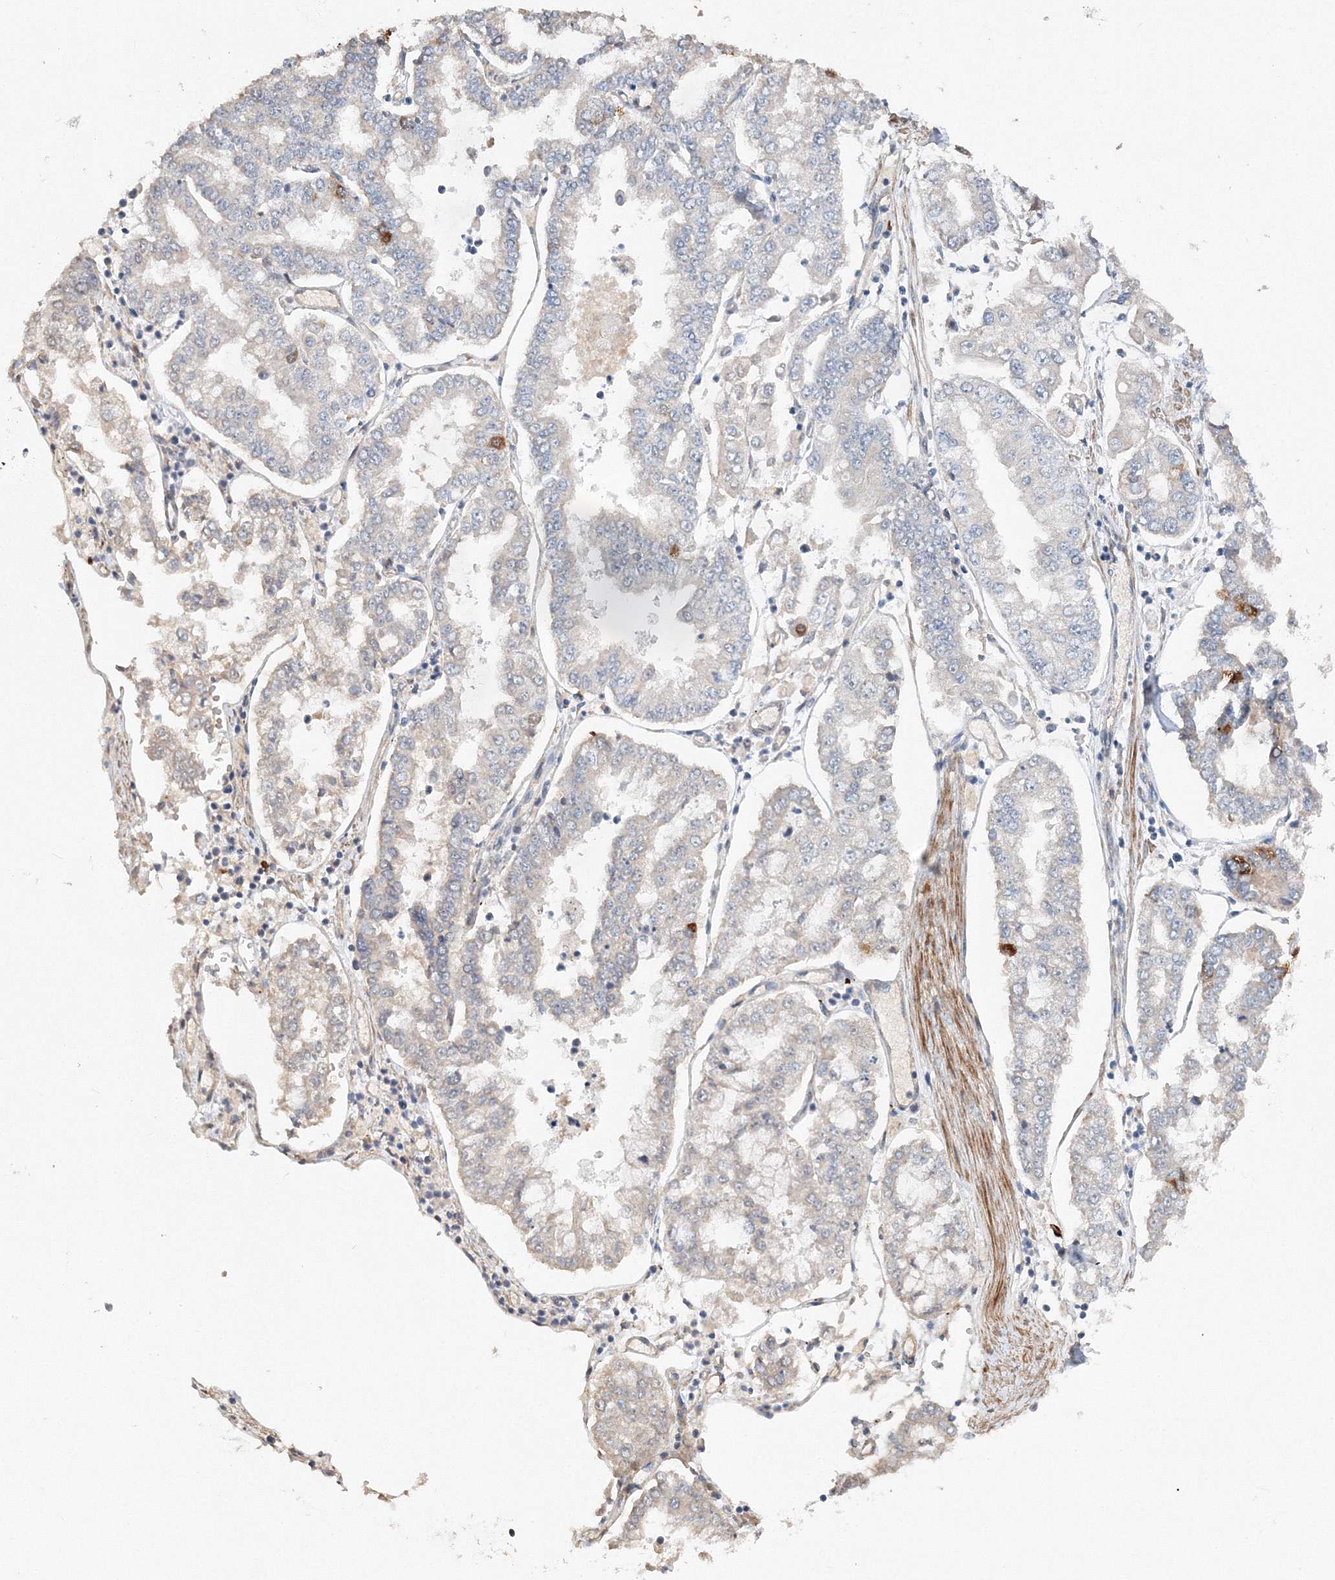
{"staining": {"intensity": "negative", "quantity": "none", "location": "none"}, "tissue": "stomach cancer", "cell_type": "Tumor cells", "image_type": "cancer", "snomed": [{"axis": "morphology", "description": "Adenocarcinoma, NOS"}, {"axis": "topography", "description": "Stomach"}], "caption": "DAB (3,3'-diaminobenzidine) immunohistochemical staining of human stomach cancer reveals no significant expression in tumor cells.", "gene": "NALF2", "patient": {"sex": "male", "age": 76}}